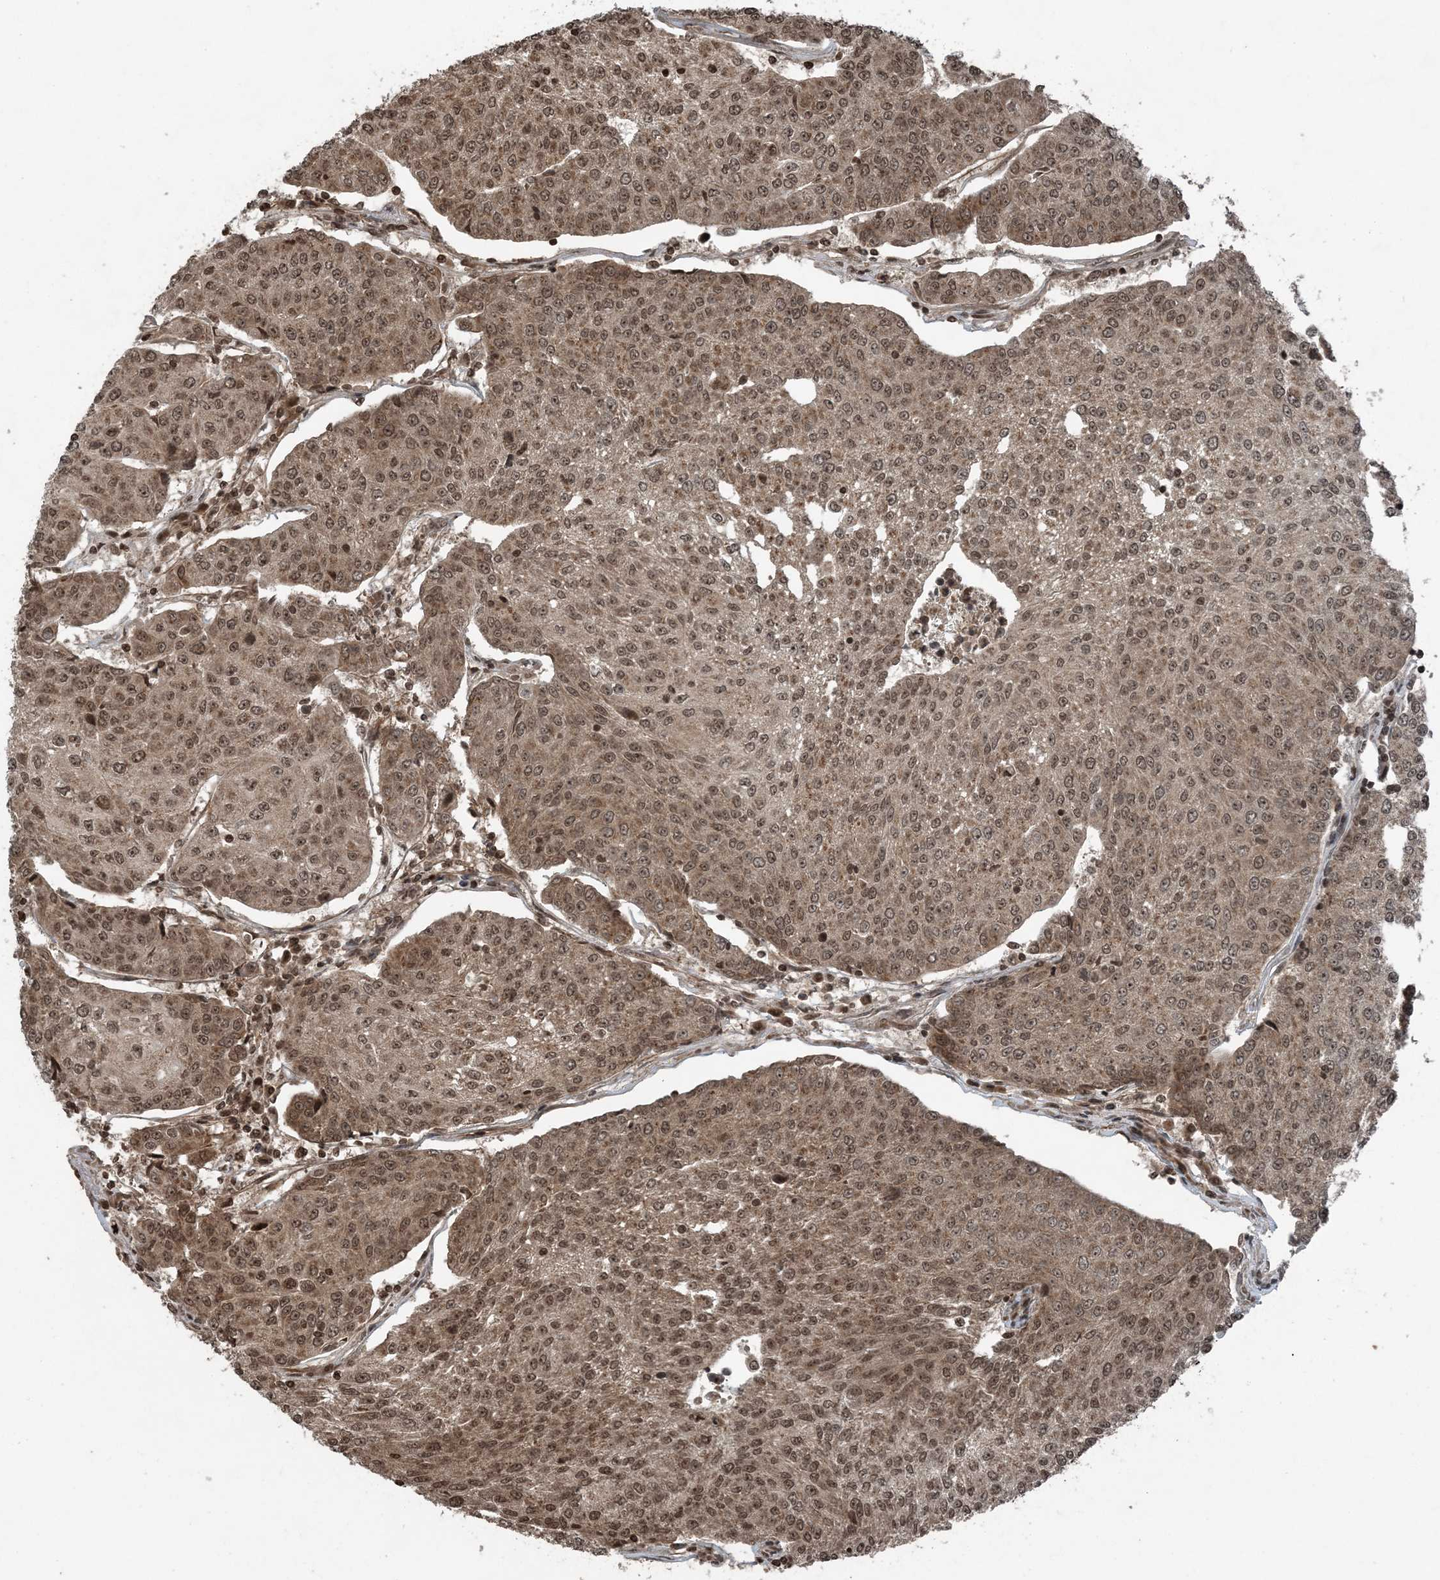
{"staining": {"intensity": "moderate", "quantity": ">75%", "location": "cytoplasmic/membranous,nuclear"}, "tissue": "urothelial cancer", "cell_type": "Tumor cells", "image_type": "cancer", "snomed": [{"axis": "morphology", "description": "Urothelial carcinoma, High grade"}, {"axis": "topography", "description": "Urinary bladder"}], "caption": "A micrograph of urothelial cancer stained for a protein exhibits moderate cytoplasmic/membranous and nuclear brown staining in tumor cells. (Brightfield microscopy of DAB IHC at high magnification).", "gene": "ZFAND2B", "patient": {"sex": "female", "age": 85}}